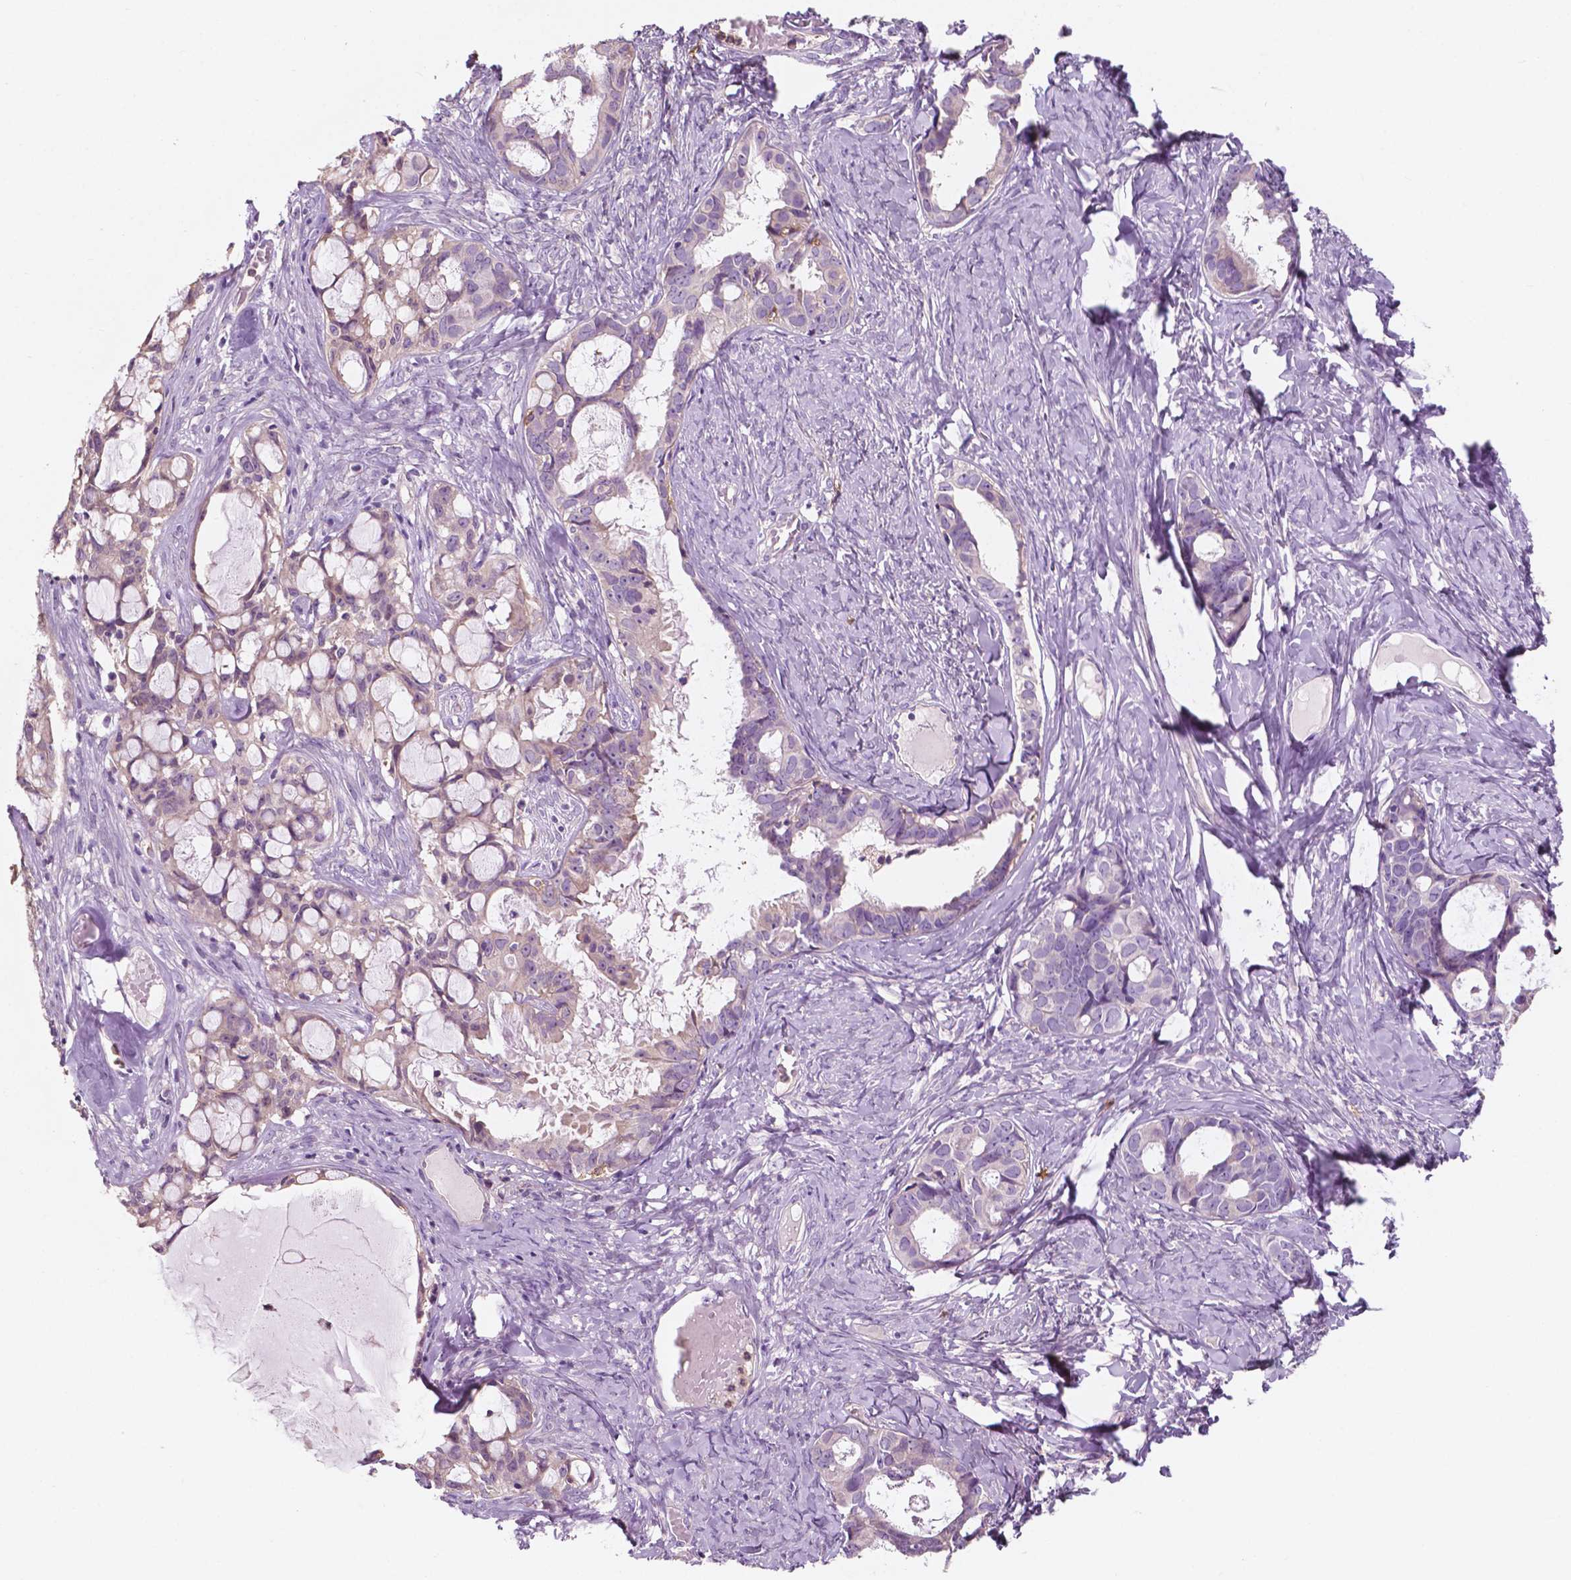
{"staining": {"intensity": "weak", "quantity": "<25%", "location": "cytoplasmic/membranous"}, "tissue": "ovarian cancer", "cell_type": "Tumor cells", "image_type": "cancer", "snomed": [{"axis": "morphology", "description": "Cystadenocarcinoma, serous, NOS"}, {"axis": "topography", "description": "Ovary"}], "caption": "An IHC image of serous cystadenocarcinoma (ovarian) is shown. There is no staining in tumor cells of serous cystadenocarcinoma (ovarian). (Stains: DAB (3,3'-diaminobenzidine) IHC with hematoxylin counter stain, Microscopy: brightfield microscopy at high magnification).", "gene": "SEMA4A", "patient": {"sex": "female", "age": 69}}